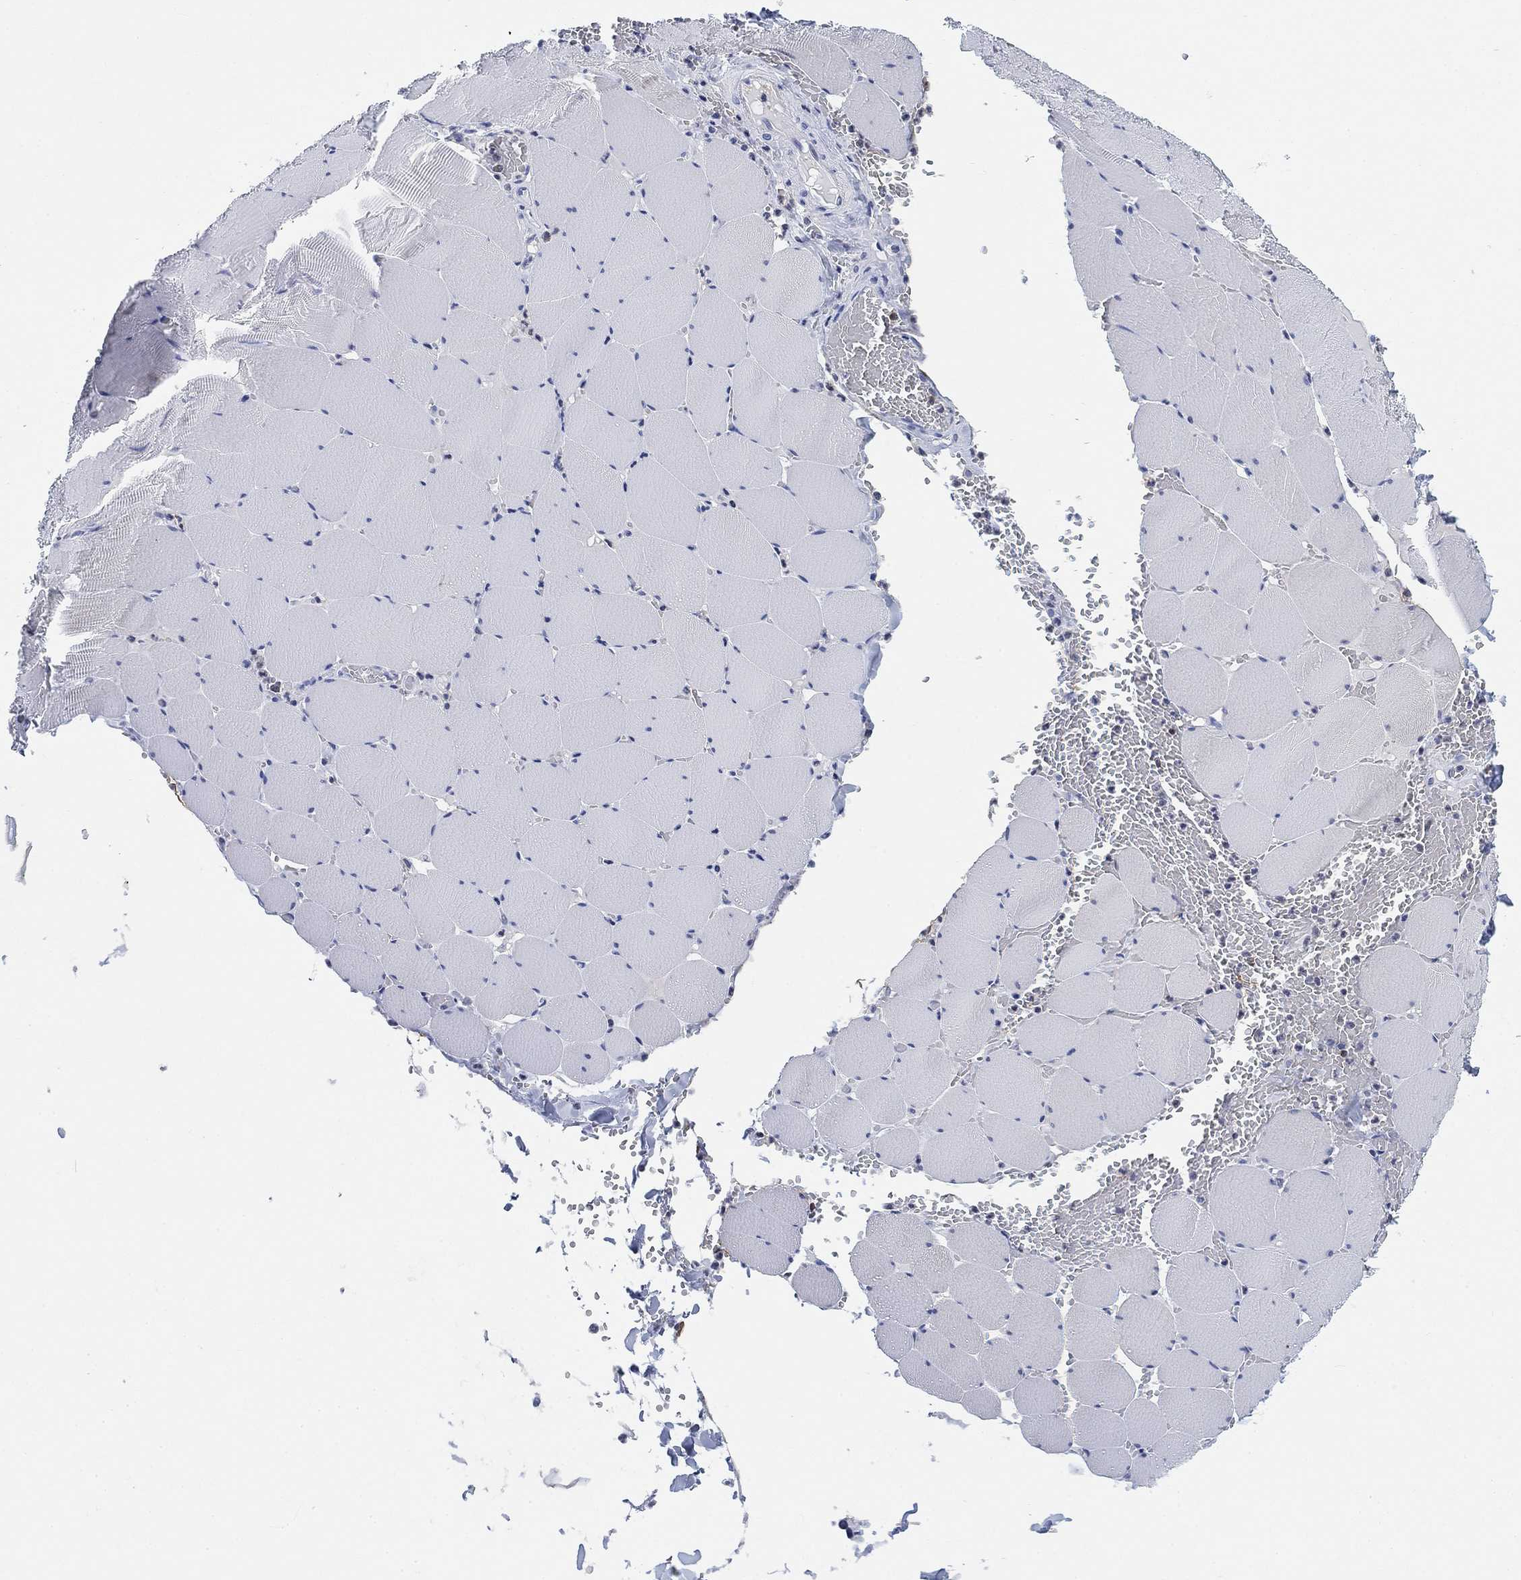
{"staining": {"intensity": "negative", "quantity": "none", "location": "none"}, "tissue": "skeletal muscle", "cell_type": "Myocytes", "image_type": "normal", "snomed": [{"axis": "morphology", "description": "Normal tissue, NOS"}, {"axis": "morphology", "description": "Malignant melanoma, Metastatic site"}, {"axis": "topography", "description": "Skeletal muscle"}], "caption": "Skeletal muscle was stained to show a protein in brown. There is no significant expression in myocytes. (DAB (3,3'-diaminobenzidine) immunohistochemistry with hematoxylin counter stain).", "gene": "FYB1", "patient": {"sex": "male", "age": 50}}